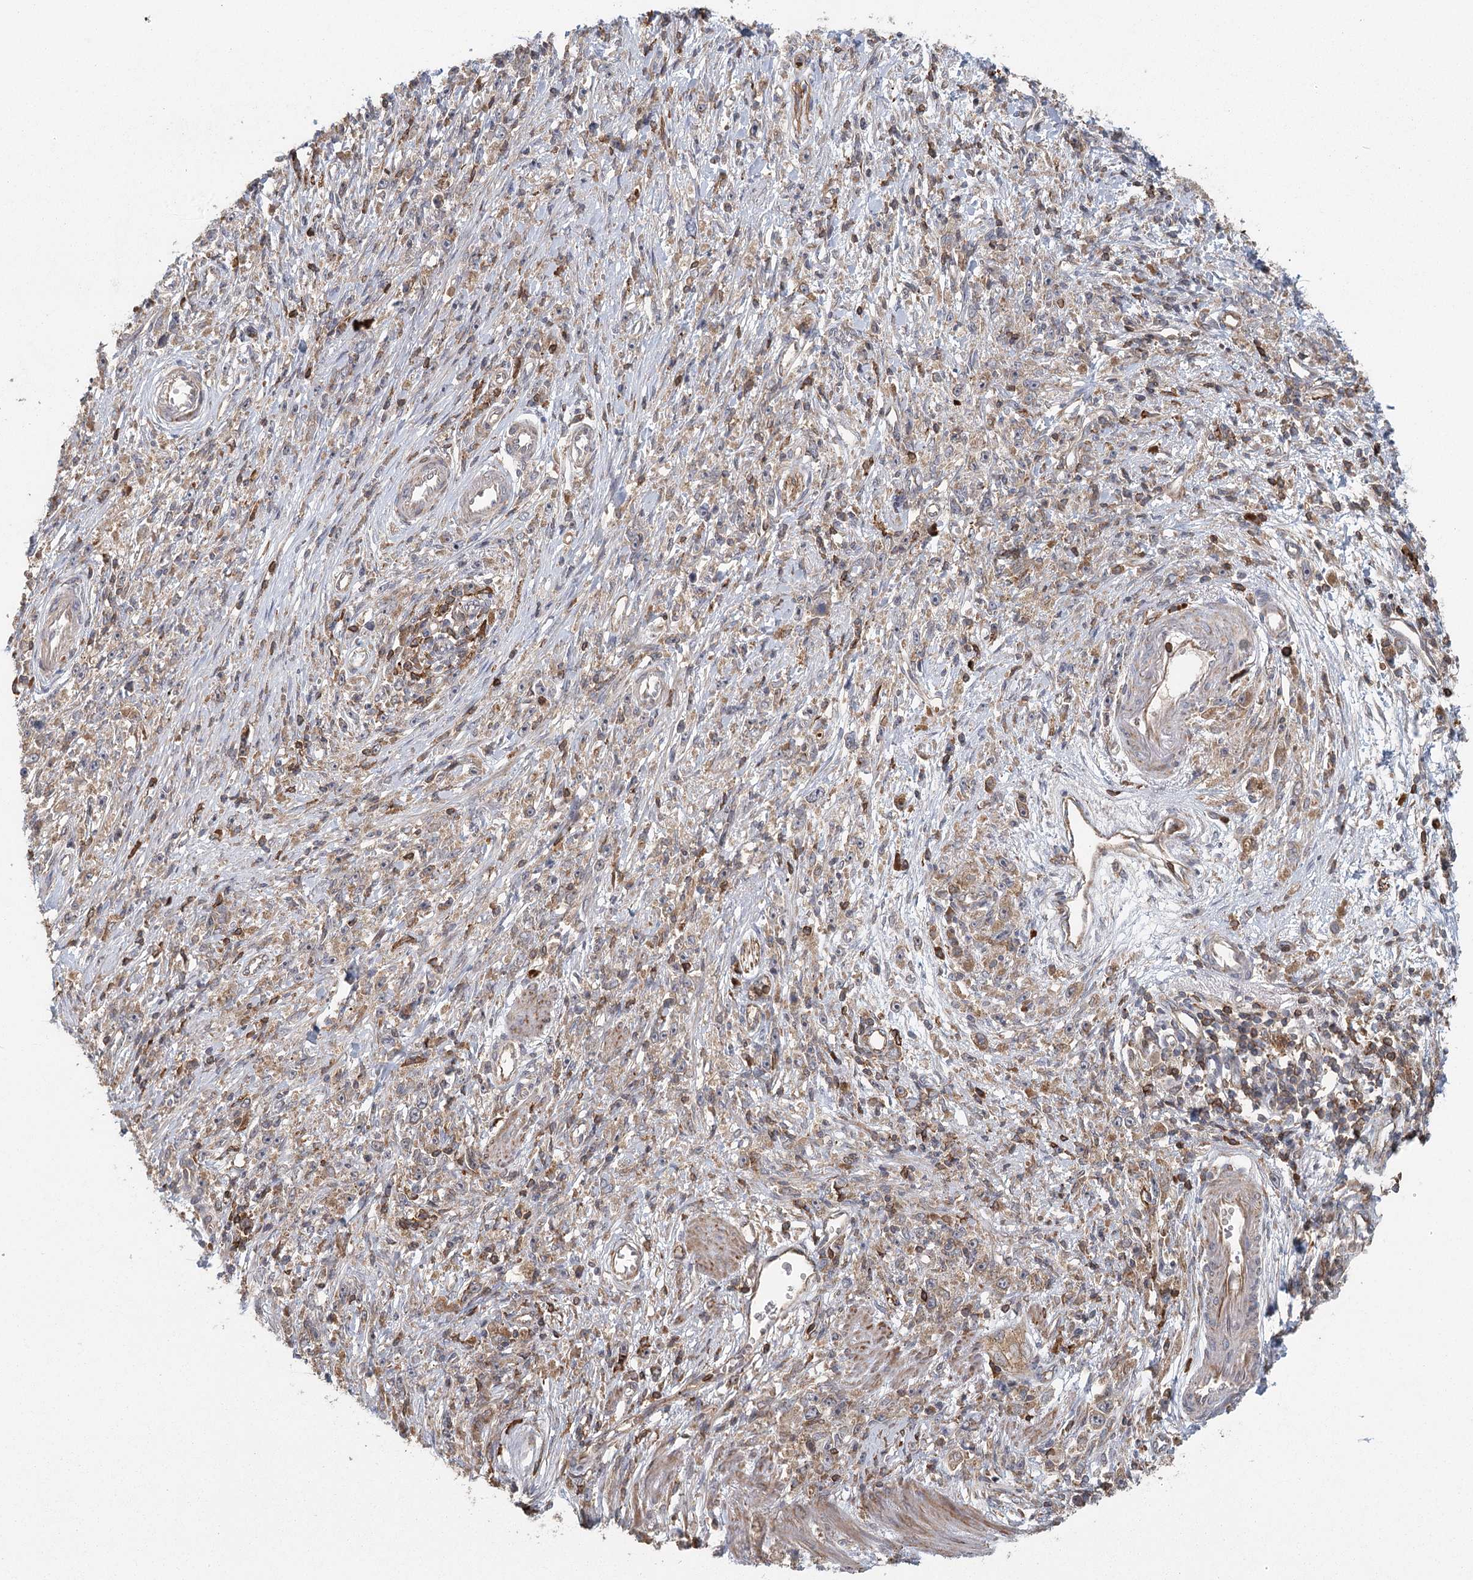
{"staining": {"intensity": "weak", "quantity": "<25%", "location": "cytoplasmic/membranous"}, "tissue": "stomach cancer", "cell_type": "Tumor cells", "image_type": "cancer", "snomed": [{"axis": "morphology", "description": "Adenocarcinoma, NOS"}, {"axis": "topography", "description": "Stomach"}], "caption": "Stomach cancer (adenocarcinoma) stained for a protein using IHC exhibits no expression tumor cells.", "gene": "PLEKHA7", "patient": {"sex": "female", "age": 59}}